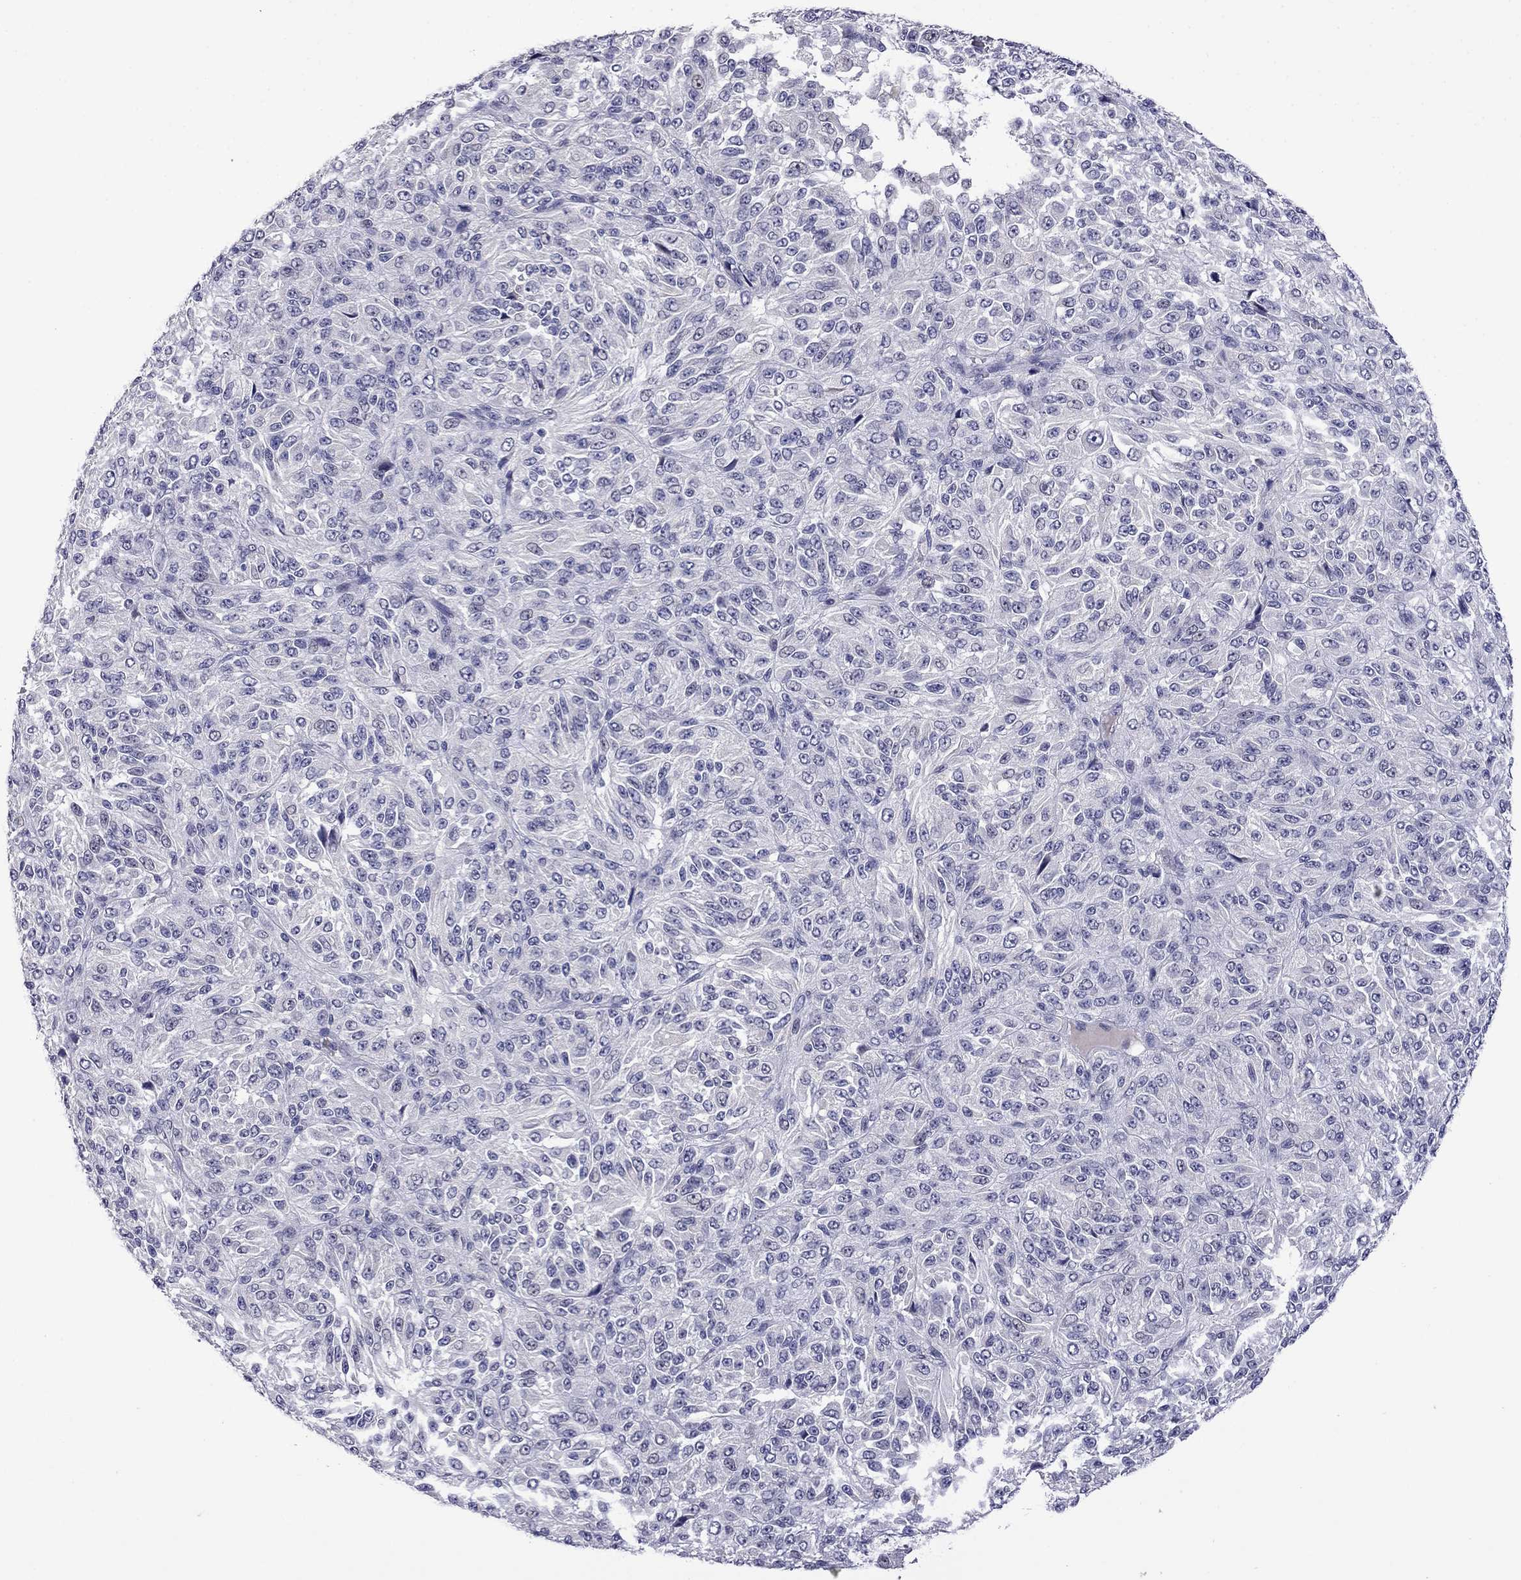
{"staining": {"intensity": "negative", "quantity": "none", "location": "none"}, "tissue": "melanoma", "cell_type": "Tumor cells", "image_type": "cancer", "snomed": [{"axis": "morphology", "description": "Malignant melanoma, Metastatic site"}, {"axis": "topography", "description": "Brain"}], "caption": "DAB immunohistochemical staining of human melanoma exhibits no significant staining in tumor cells.", "gene": "STAR", "patient": {"sex": "female", "age": 56}}